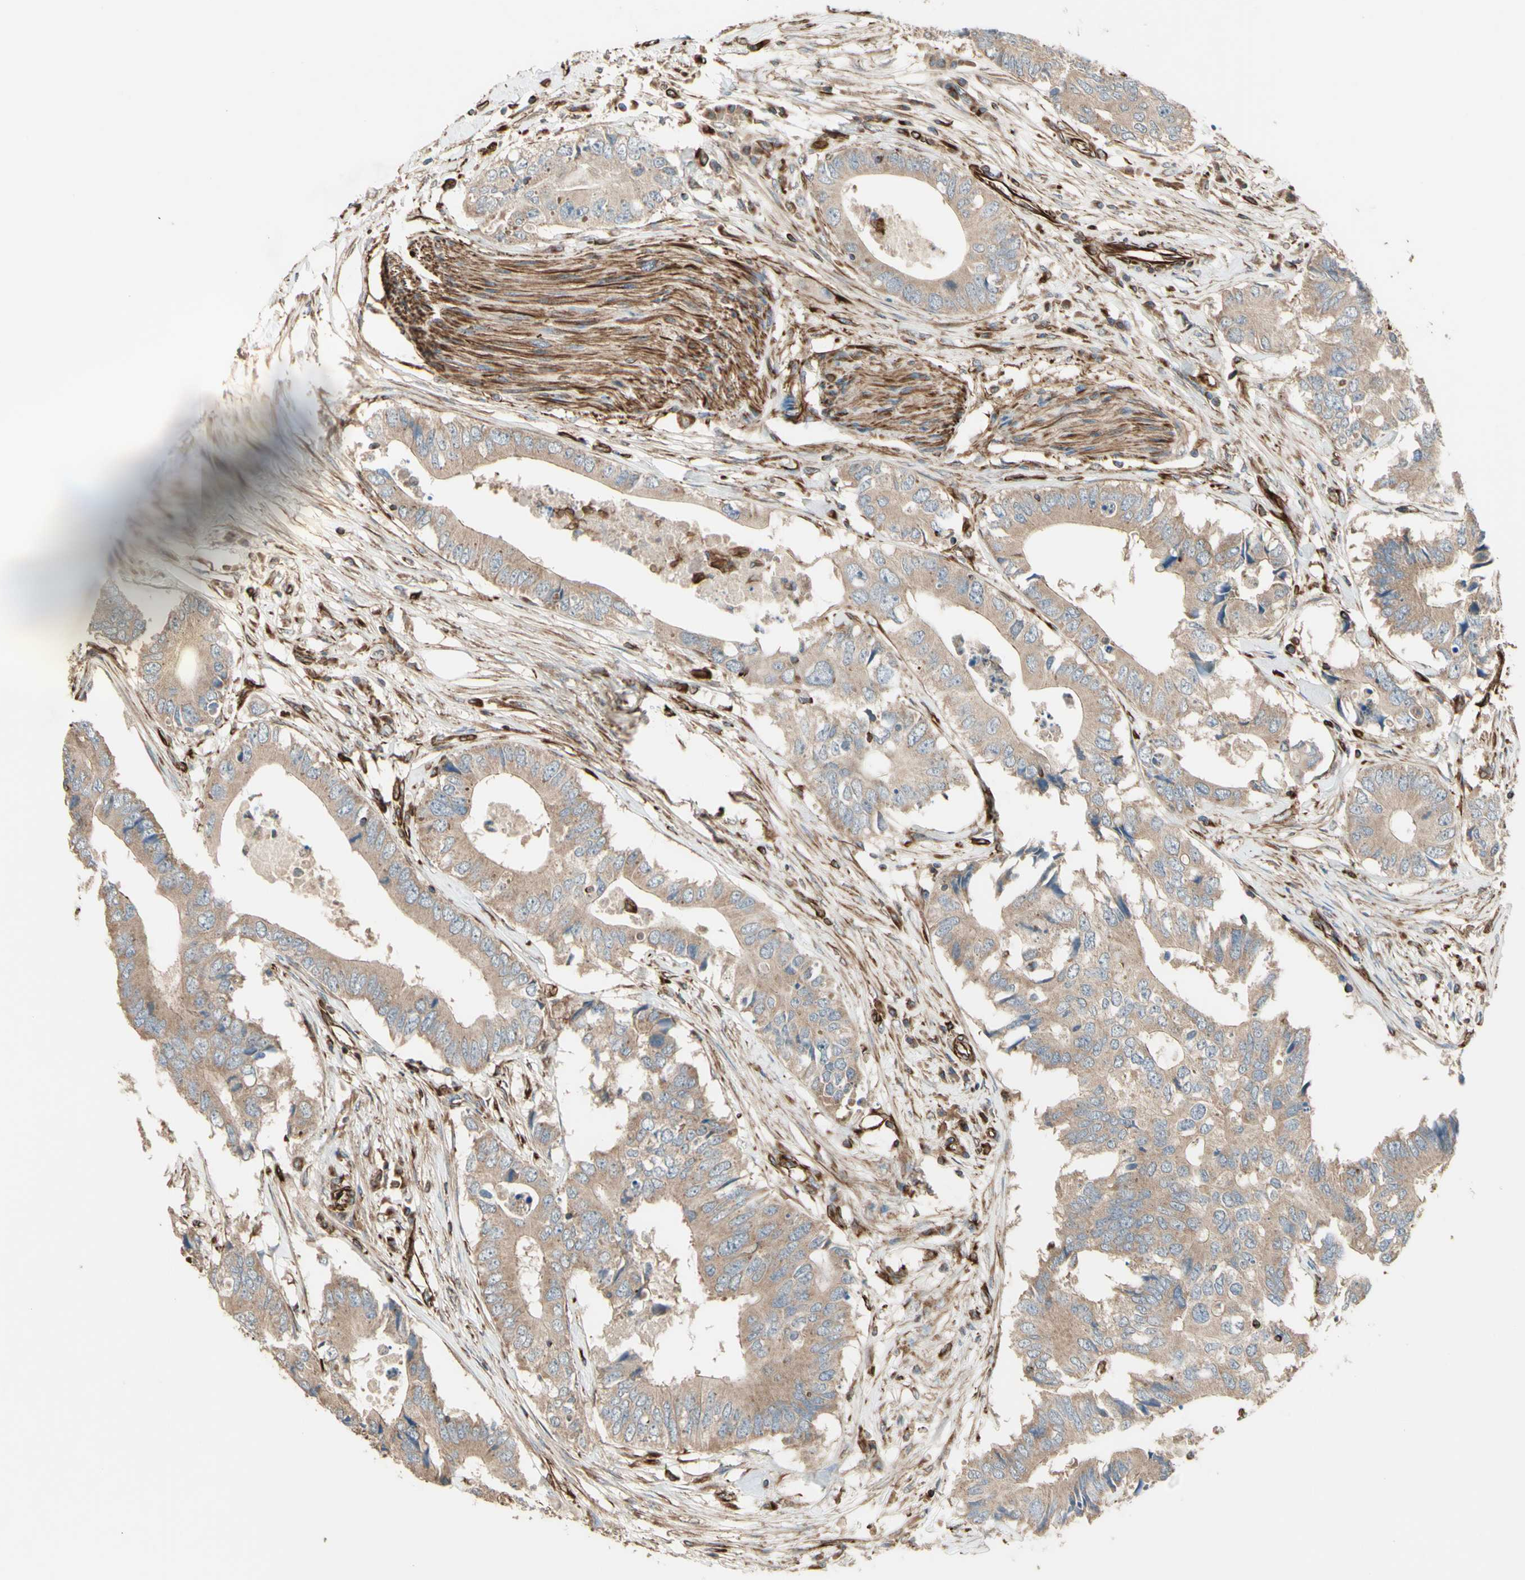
{"staining": {"intensity": "weak", "quantity": ">75%", "location": "cytoplasmic/membranous"}, "tissue": "colorectal cancer", "cell_type": "Tumor cells", "image_type": "cancer", "snomed": [{"axis": "morphology", "description": "Adenocarcinoma, NOS"}, {"axis": "topography", "description": "Colon"}], "caption": "Immunohistochemical staining of colorectal cancer shows weak cytoplasmic/membranous protein staining in about >75% of tumor cells. (DAB IHC with brightfield microscopy, high magnification).", "gene": "TRAF2", "patient": {"sex": "male", "age": 71}}